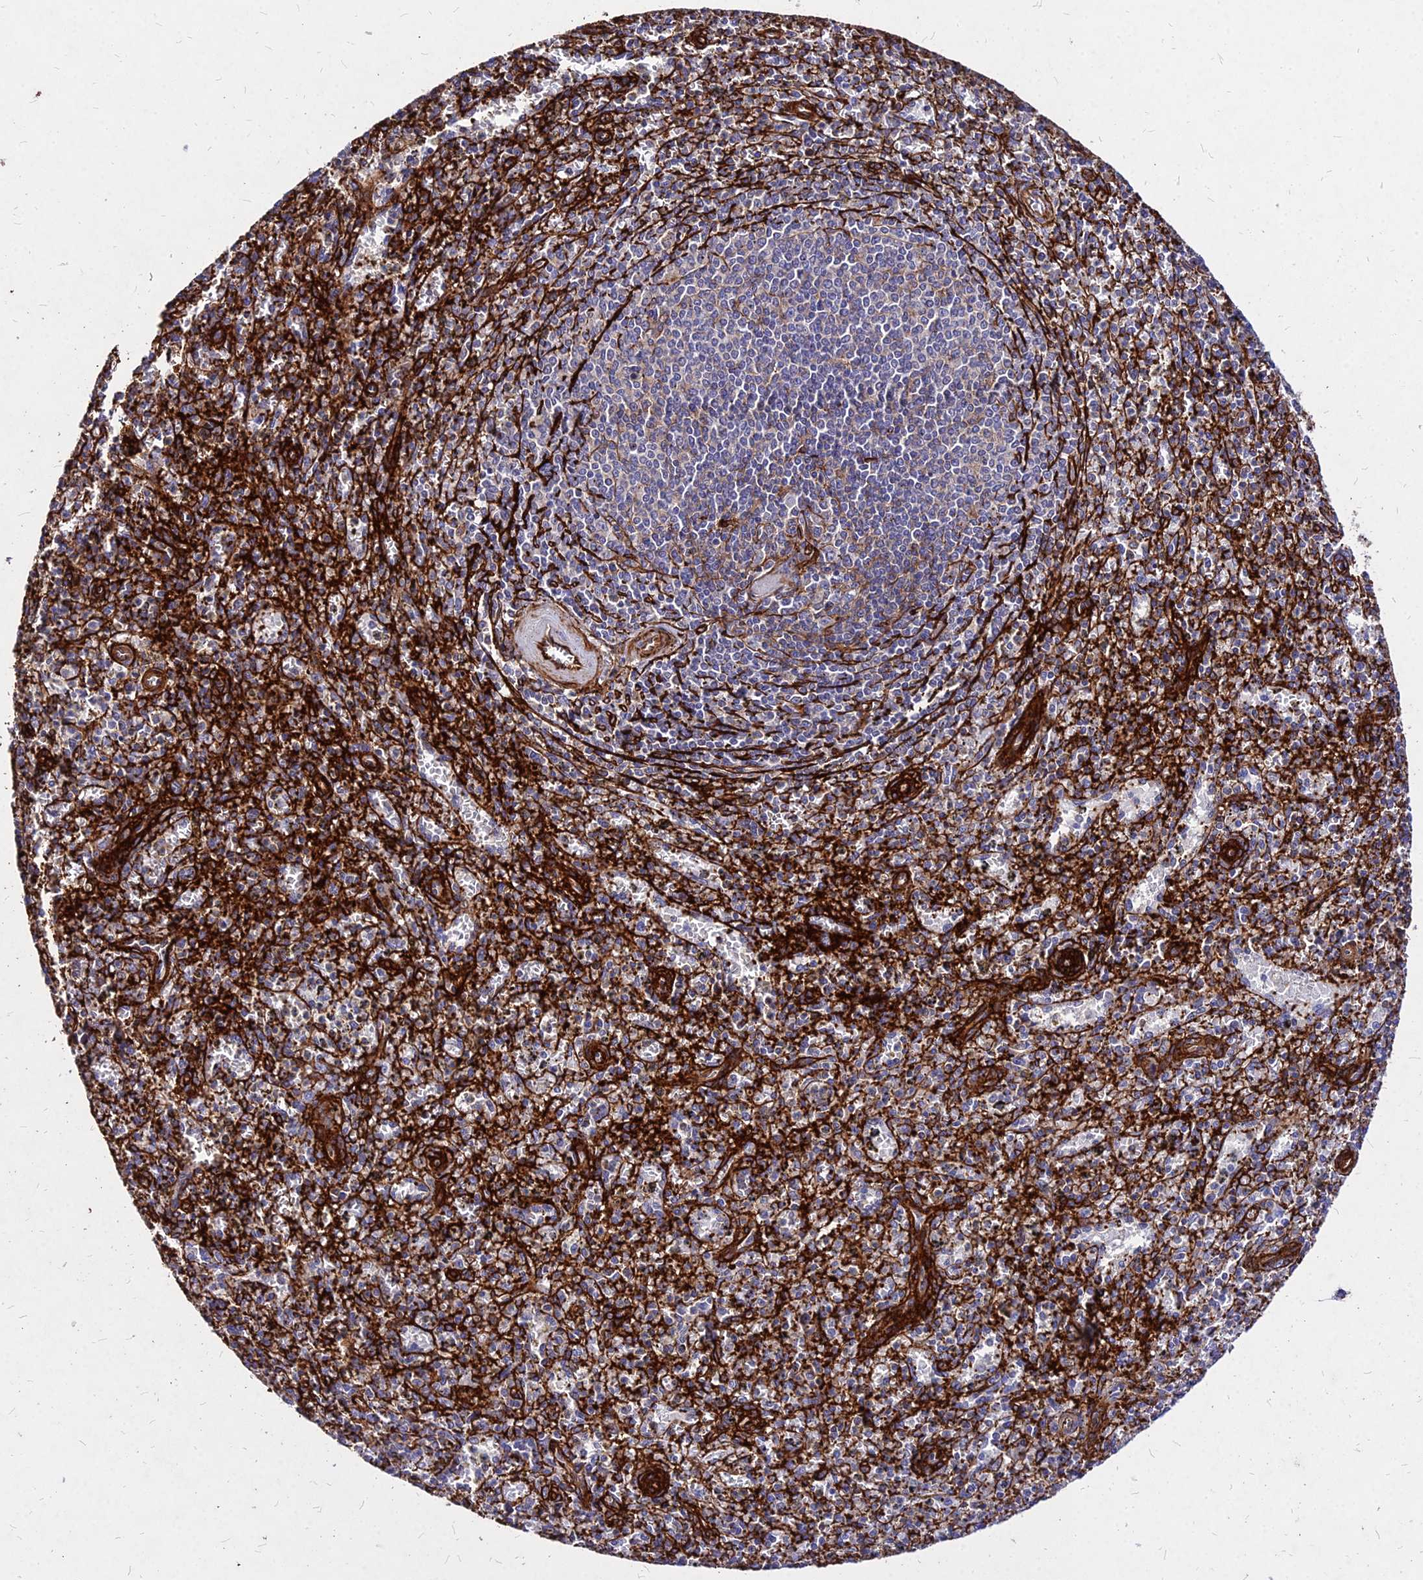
{"staining": {"intensity": "negative", "quantity": "none", "location": "none"}, "tissue": "spleen", "cell_type": "Cells in red pulp", "image_type": "normal", "snomed": [{"axis": "morphology", "description": "Normal tissue, NOS"}, {"axis": "topography", "description": "Spleen"}], "caption": "IHC photomicrograph of benign spleen stained for a protein (brown), which displays no positivity in cells in red pulp.", "gene": "EFCC1", "patient": {"sex": "male", "age": 72}}